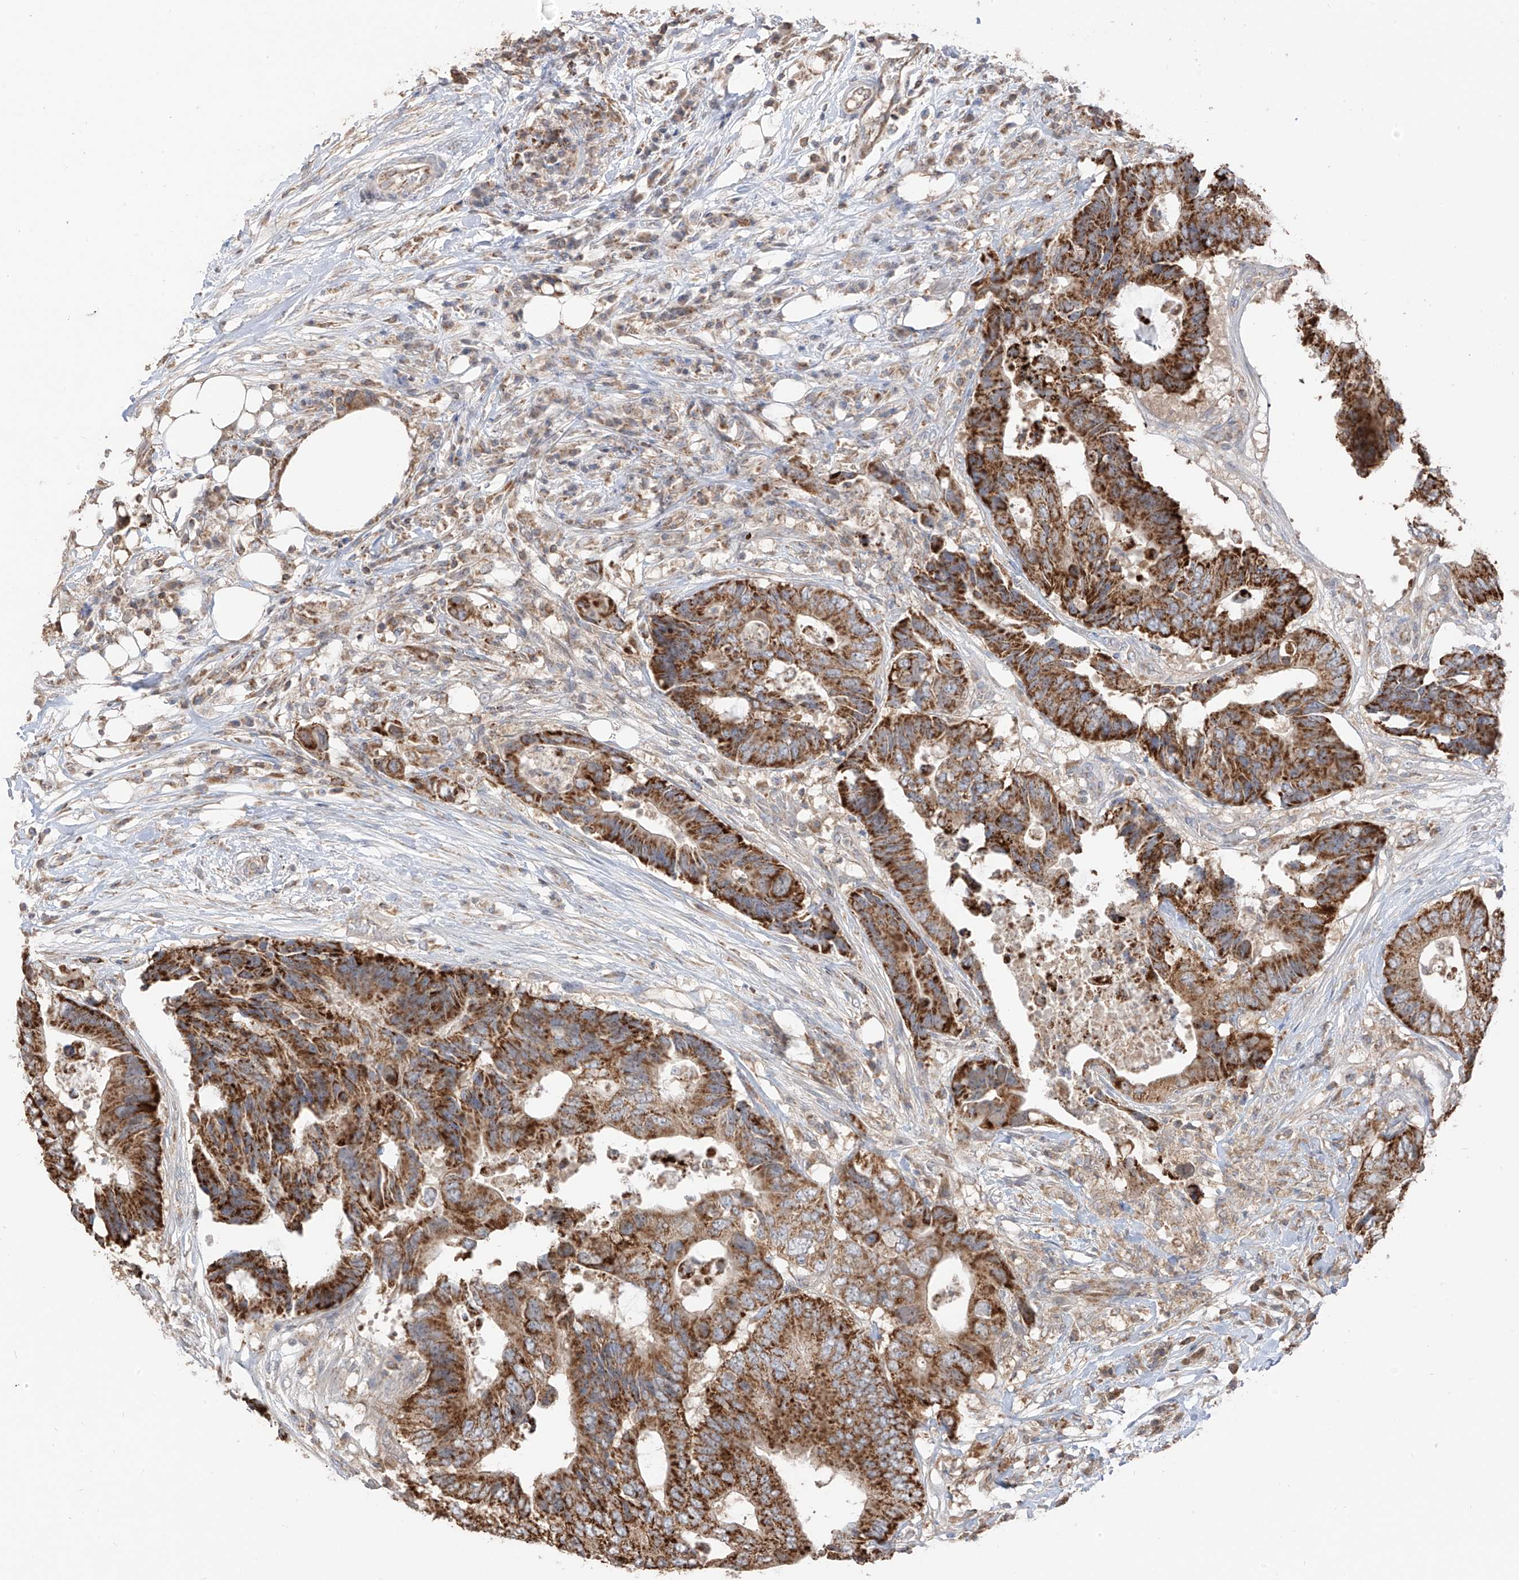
{"staining": {"intensity": "strong", "quantity": ">75%", "location": "cytoplasmic/membranous"}, "tissue": "colorectal cancer", "cell_type": "Tumor cells", "image_type": "cancer", "snomed": [{"axis": "morphology", "description": "Adenocarcinoma, NOS"}, {"axis": "topography", "description": "Colon"}], "caption": "A brown stain highlights strong cytoplasmic/membranous positivity of a protein in human colorectal cancer tumor cells.", "gene": "ETHE1", "patient": {"sex": "male", "age": 71}}